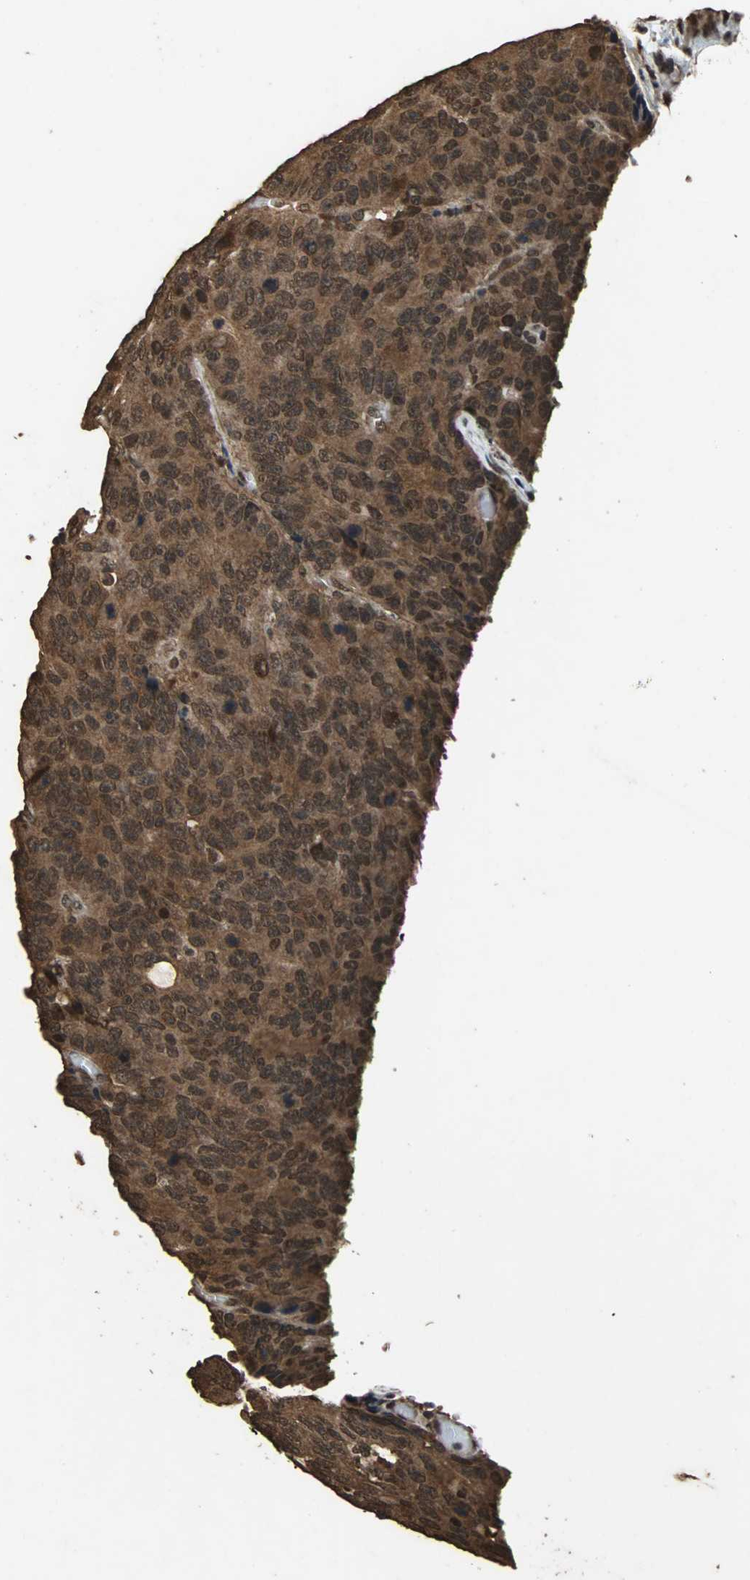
{"staining": {"intensity": "strong", "quantity": ">75%", "location": "cytoplasmic/membranous,nuclear"}, "tissue": "colorectal cancer", "cell_type": "Tumor cells", "image_type": "cancer", "snomed": [{"axis": "morphology", "description": "Adenocarcinoma, NOS"}, {"axis": "topography", "description": "Colon"}], "caption": "Protein expression analysis of human colorectal adenocarcinoma reveals strong cytoplasmic/membranous and nuclear positivity in approximately >75% of tumor cells.", "gene": "ZNF18", "patient": {"sex": "female", "age": 86}}